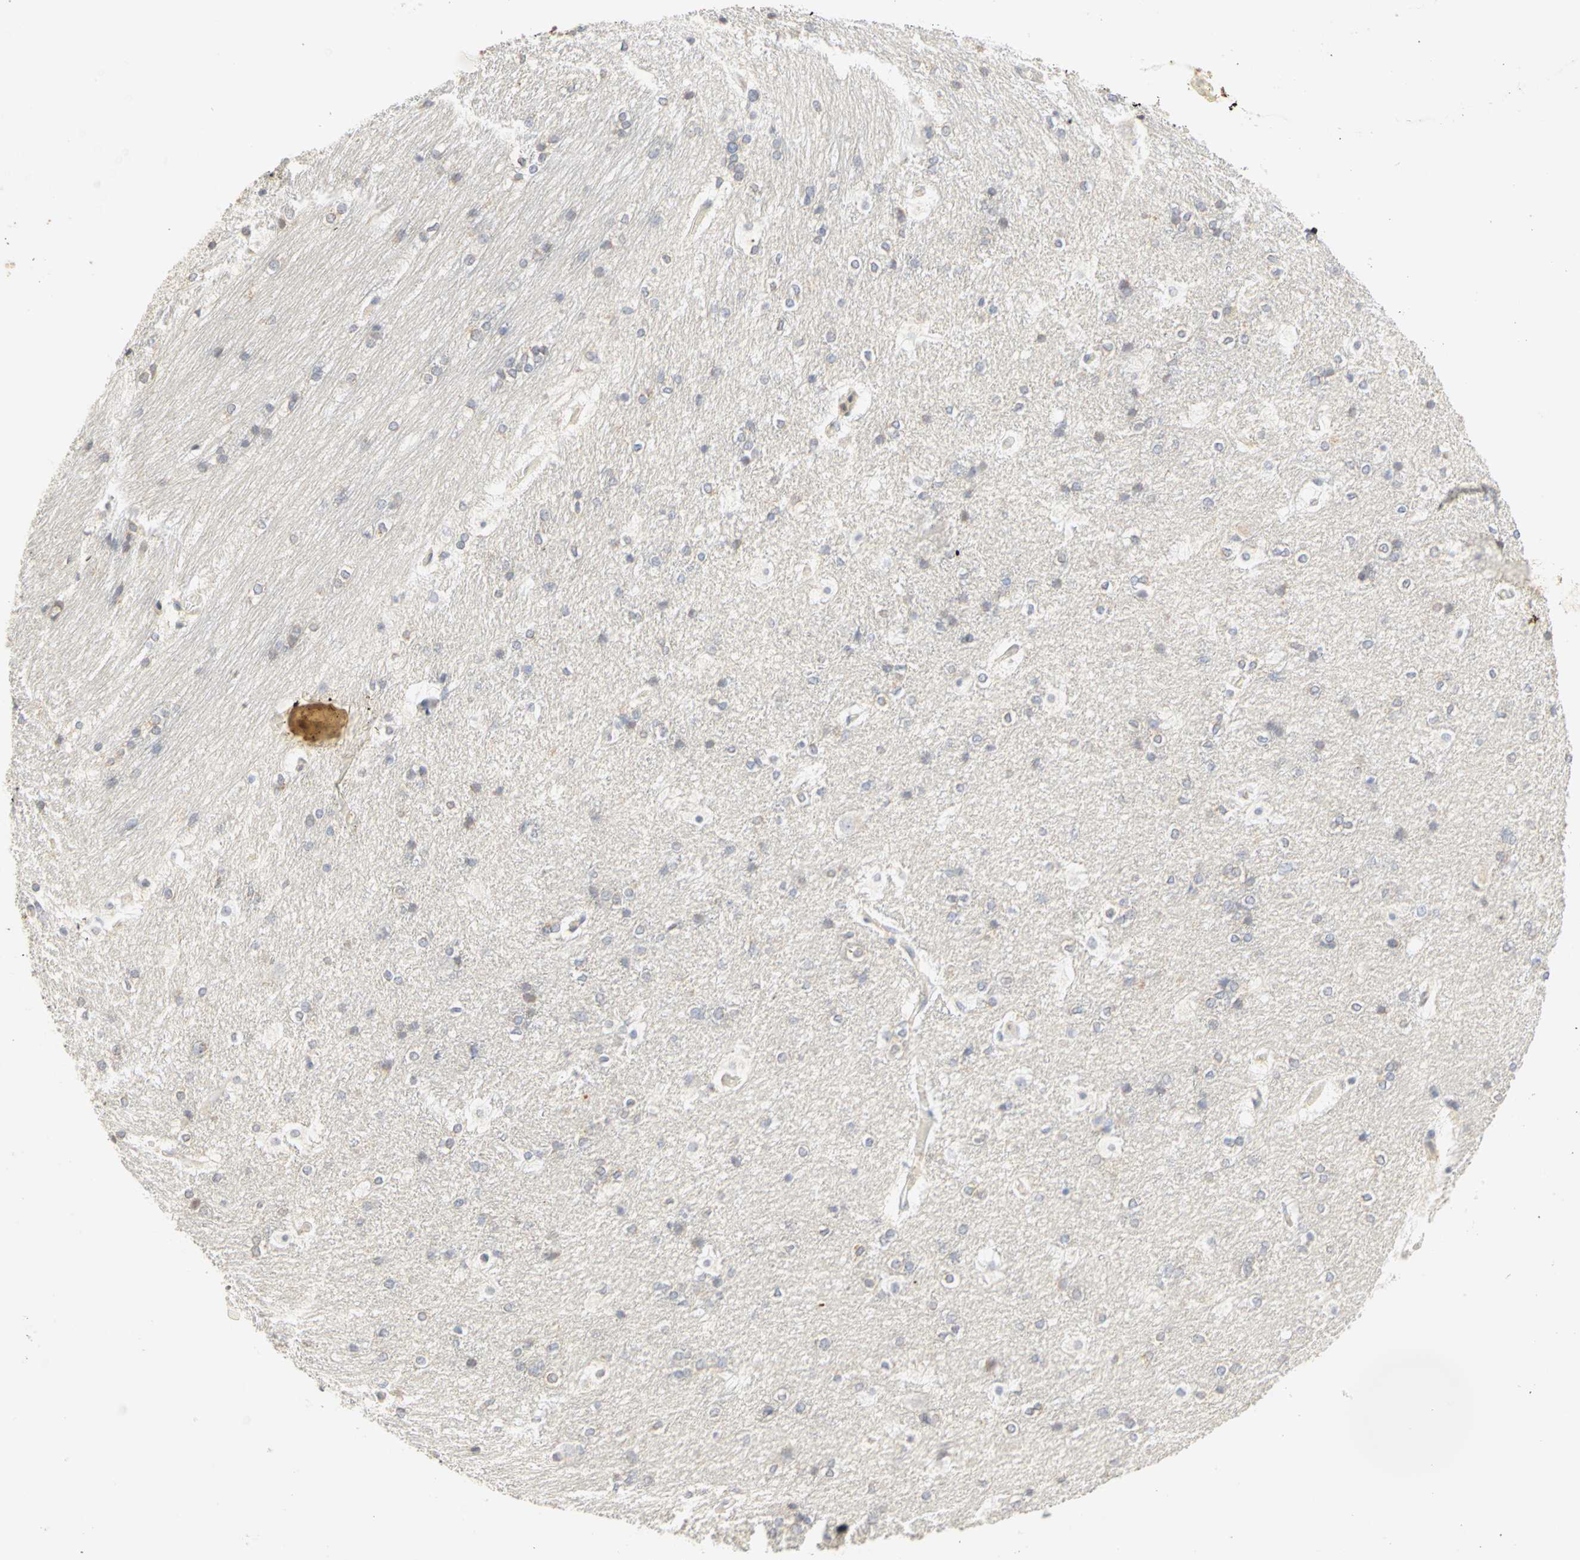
{"staining": {"intensity": "negative", "quantity": "none", "location": "none"}, "tissue": "hippocampus", "cell_type": "Glial cells", "image_type": "normal", "snomed": [{"axis": "morphology", "description": "Normal tissue, NOS"}, {"axis": "topography", "description": "Hippocampus"}], "caption": "DAB (3,3'-diaminobenzidine) immunohistochemical staining of unremarkable hippocampus demonstrates no significant staining in glial cells.", "gene": "GNRH2", "patient": {"sex": "female", "age": 19}}